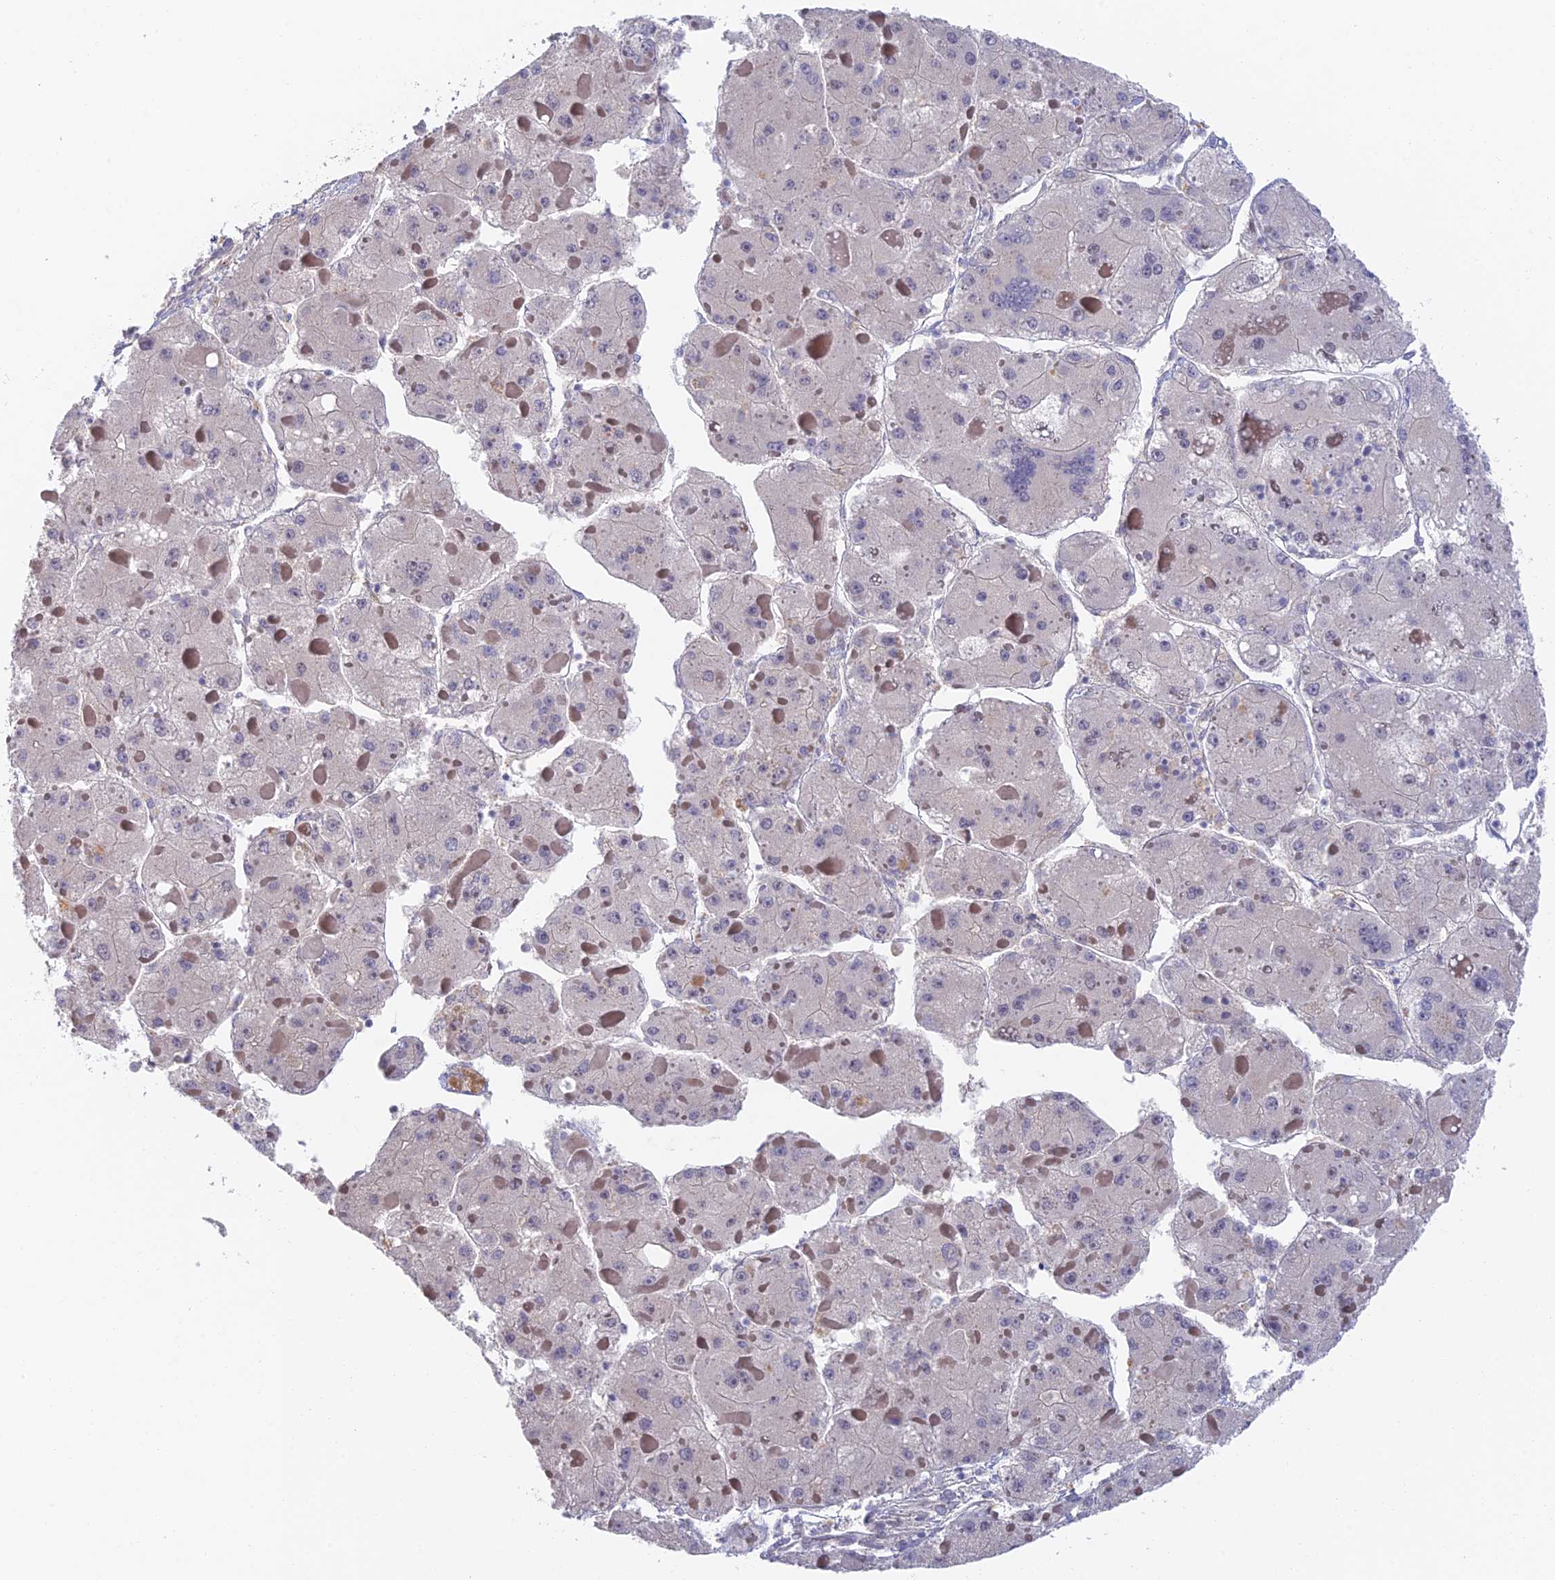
{"staining": {"intensity": "negative", "quantity": "none", "location": "none"}, "tissue": "liver cancer", "cell_type": "Tumor cells", "image_type": "cancer", "snomed": [{"axis": "morphology", "description": "Carcinoma, Hepatocellular, NOS"}, {"axis": "topography", "description": "Liver"}], "caption": "Immunohistochemistry (IHC) of human liver cancer (hepatocellular carcinoma) reveals no staining in tumor cells. The staining was performed using DAB to visualize the protein expression in brown, while the nuclei were stained in blue with hematoxylin (Magnification: 20x).", "gene": "ZUP1", "patient": {"sex": "female", "age": 73}}